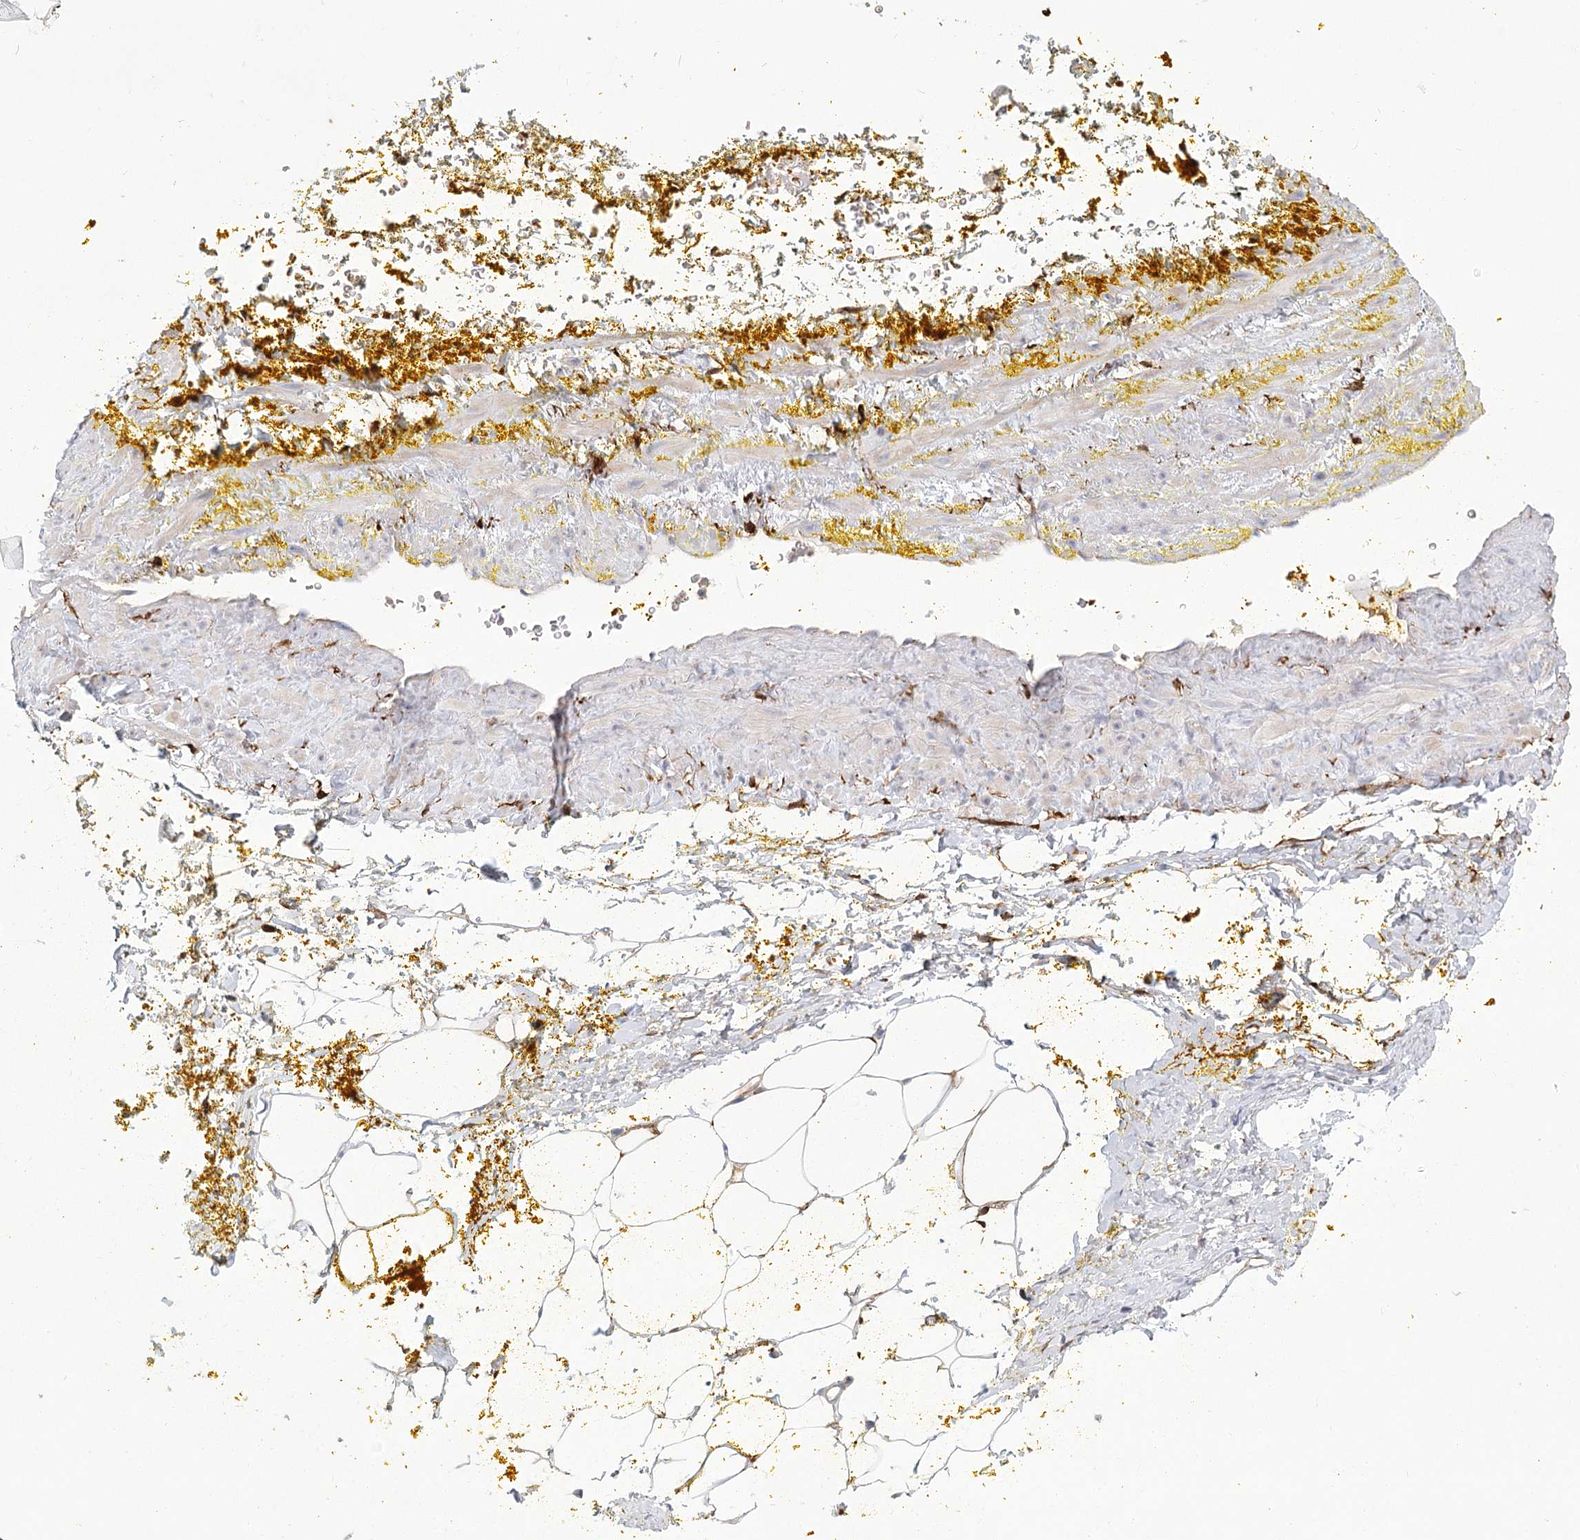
{"staining": {"intensity": "moderate", "quantity": ">75%", "location": "cytoplasmic/membranous"}, "tissue": "adipose tissue", "cell_type": "Adipocytes", "image_type": "normal", "snomed": [{"axis": "morphology", "description": "Normal tissue, NOS"}, {"axis": "morphology", "description": "Adenocarcinoma, Low grade"}, {"axis": "topography", "description": "Prostate"}, {"axis": "topography", "description": "Peripheral nerve tissue"}], "caption": "Immunohistochemistry image of unremarkable adipose tissue stained for a protein (brown), which demonstrates medium levels of moderate cytoplasmic/membranous positivity in about >75% of adipocytes.", "gene": "CNTLN", "patient": {"sex": "male", "age": 63}}